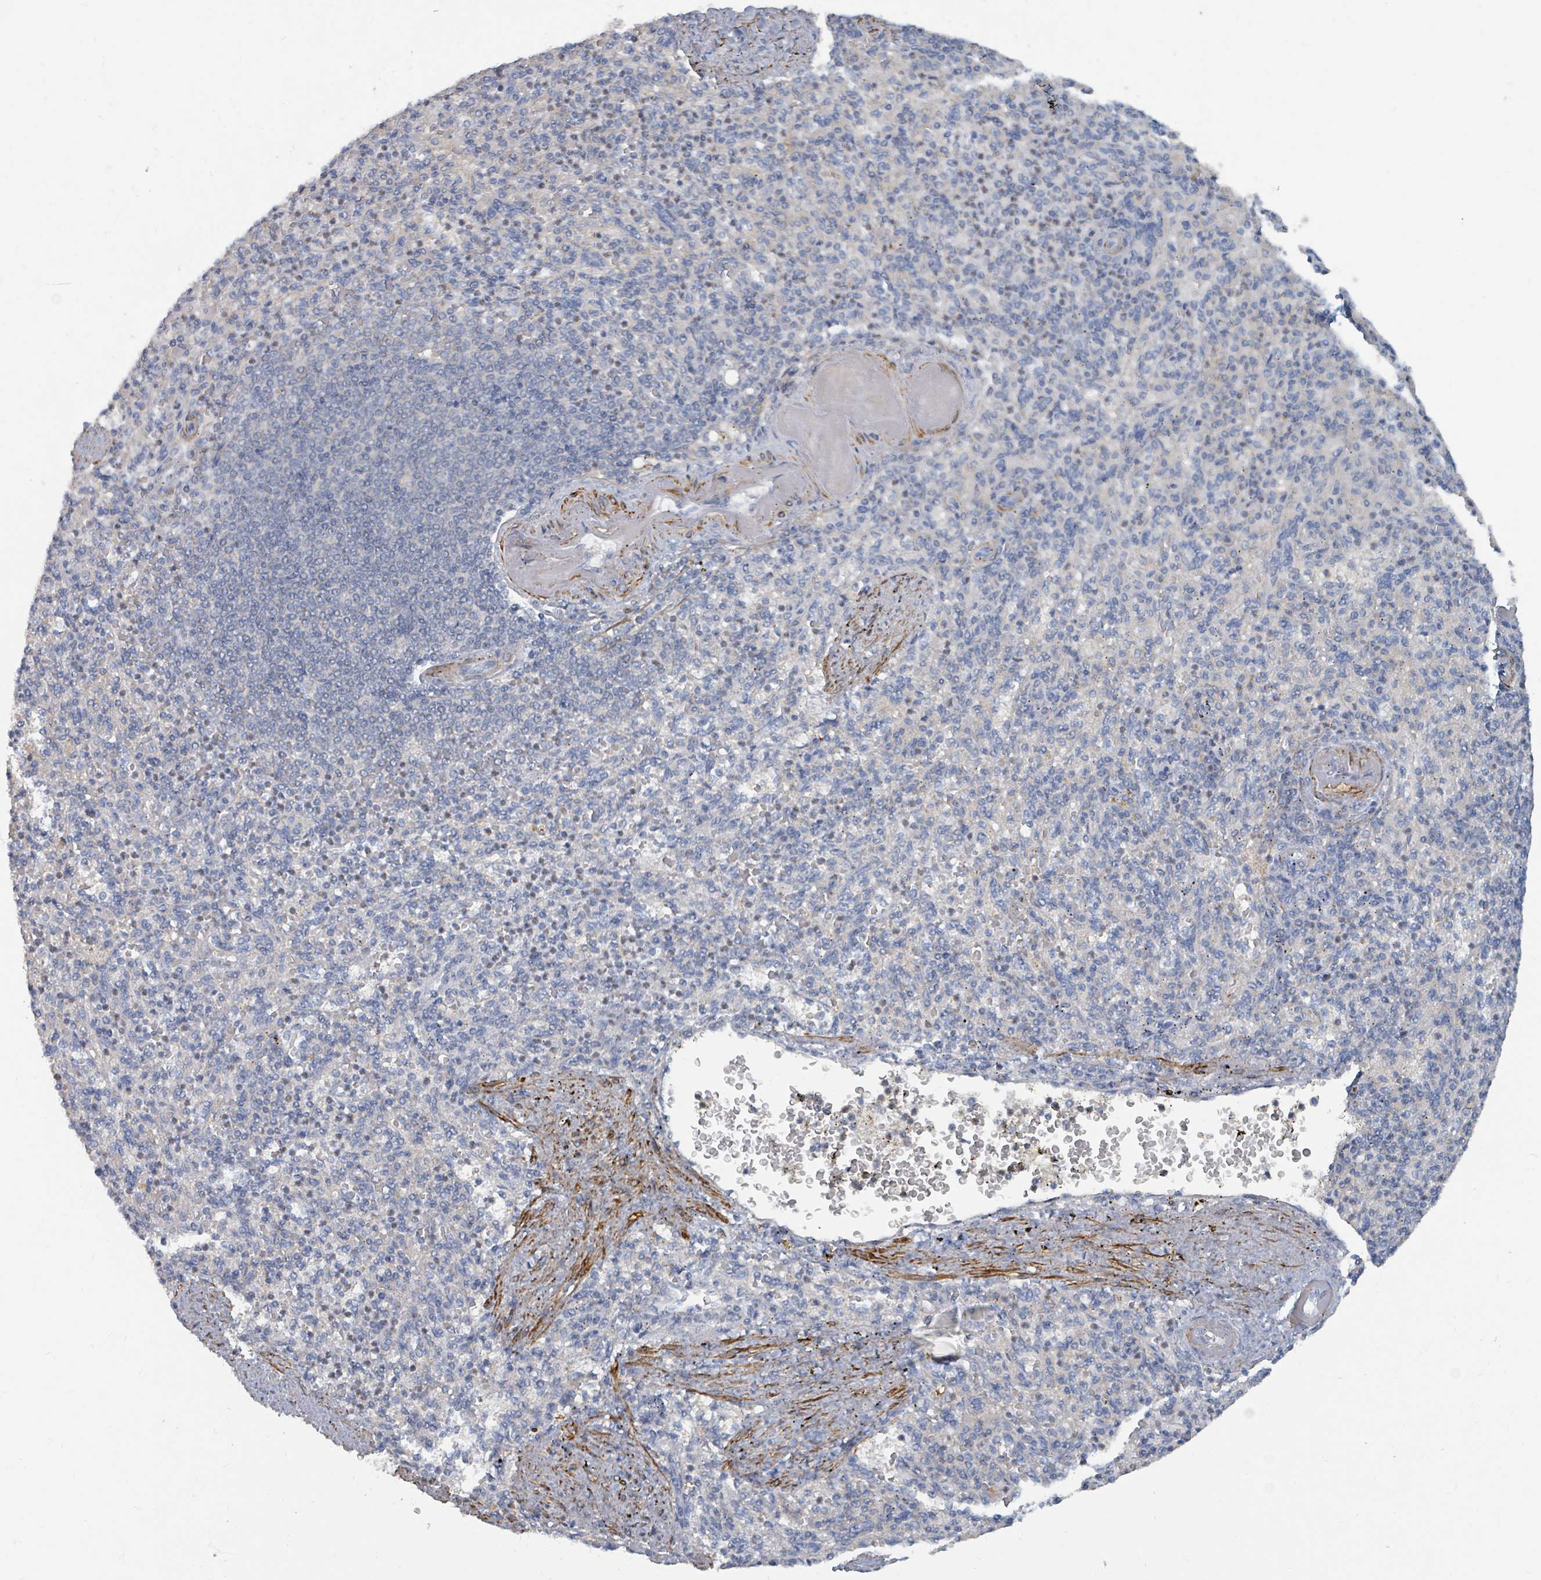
{"staining": {"intensity": "weak", "quantity": "<25%", "location": "cytoplasmic/membranous"}, "tissue": "spleen", "cell_type": "Cells in red pulp", "image_type": "normal", "snomed": [{"axis": "morphology", "description": "Normal tissue, NOS"}, {"axis": "topography", "description": "Spleen"}], "caption": "The IHC image has no significant staining in cells in red pulp of spleen. (DAB (3,3'-diaminobenzidine) IHC visualized using brightfield microscopy, high magnification).", "gene": "ARGFX", "patient": {"sex": "female", "age": 74}}